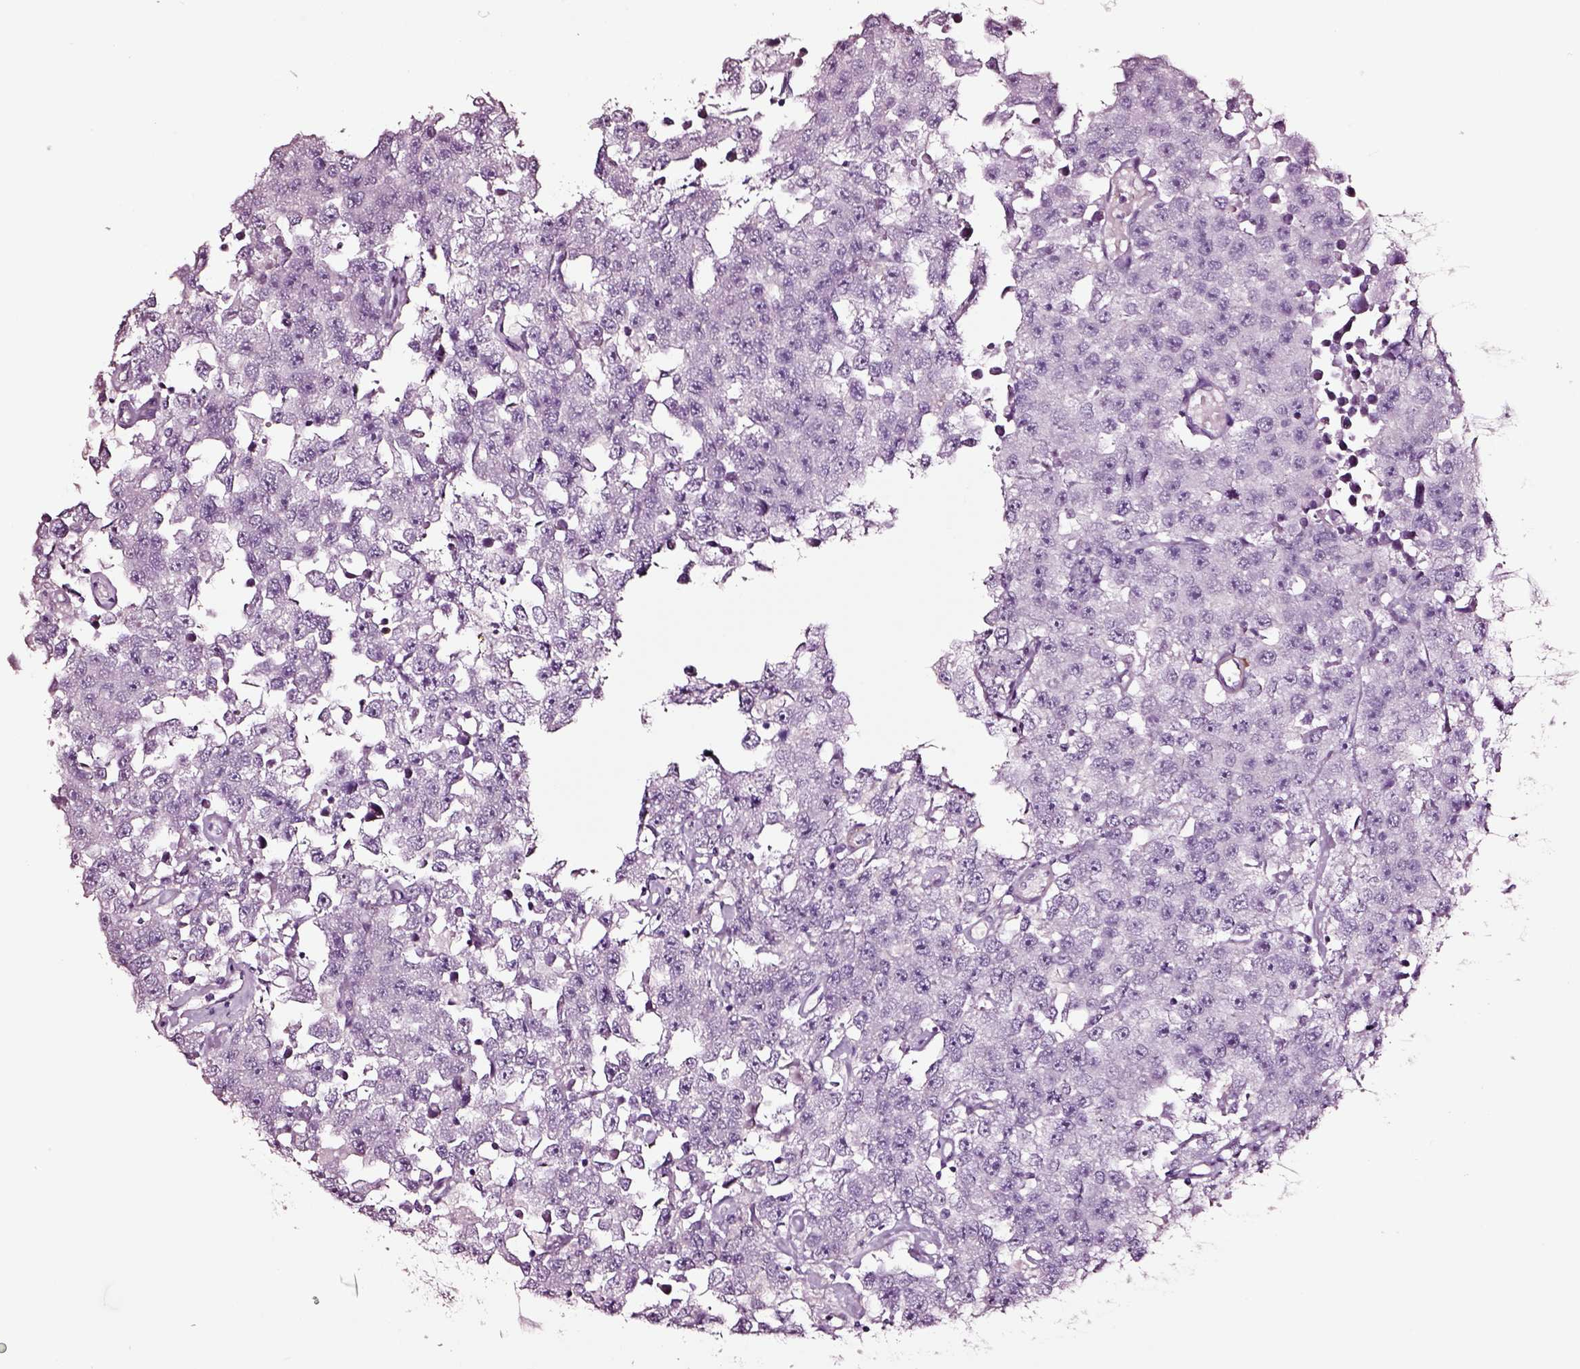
{"staining": {"intensity": "negative", "quantity": "none", "location": "none"}, "tissue": "testis cancer", "cell_type": "Tumor cells", "image_type": "cancer", "snomed": [{"axis": "morphology", "description": "Seminoma, NOS"}, {"axis": "topography", "description": "Testis"}], "caption": "Immunohistochemical staining of human testis seminoma displays no significant staining in tumor cells.", "gene": "SOX10", "patient": {"sex": "male", "age": 52}}